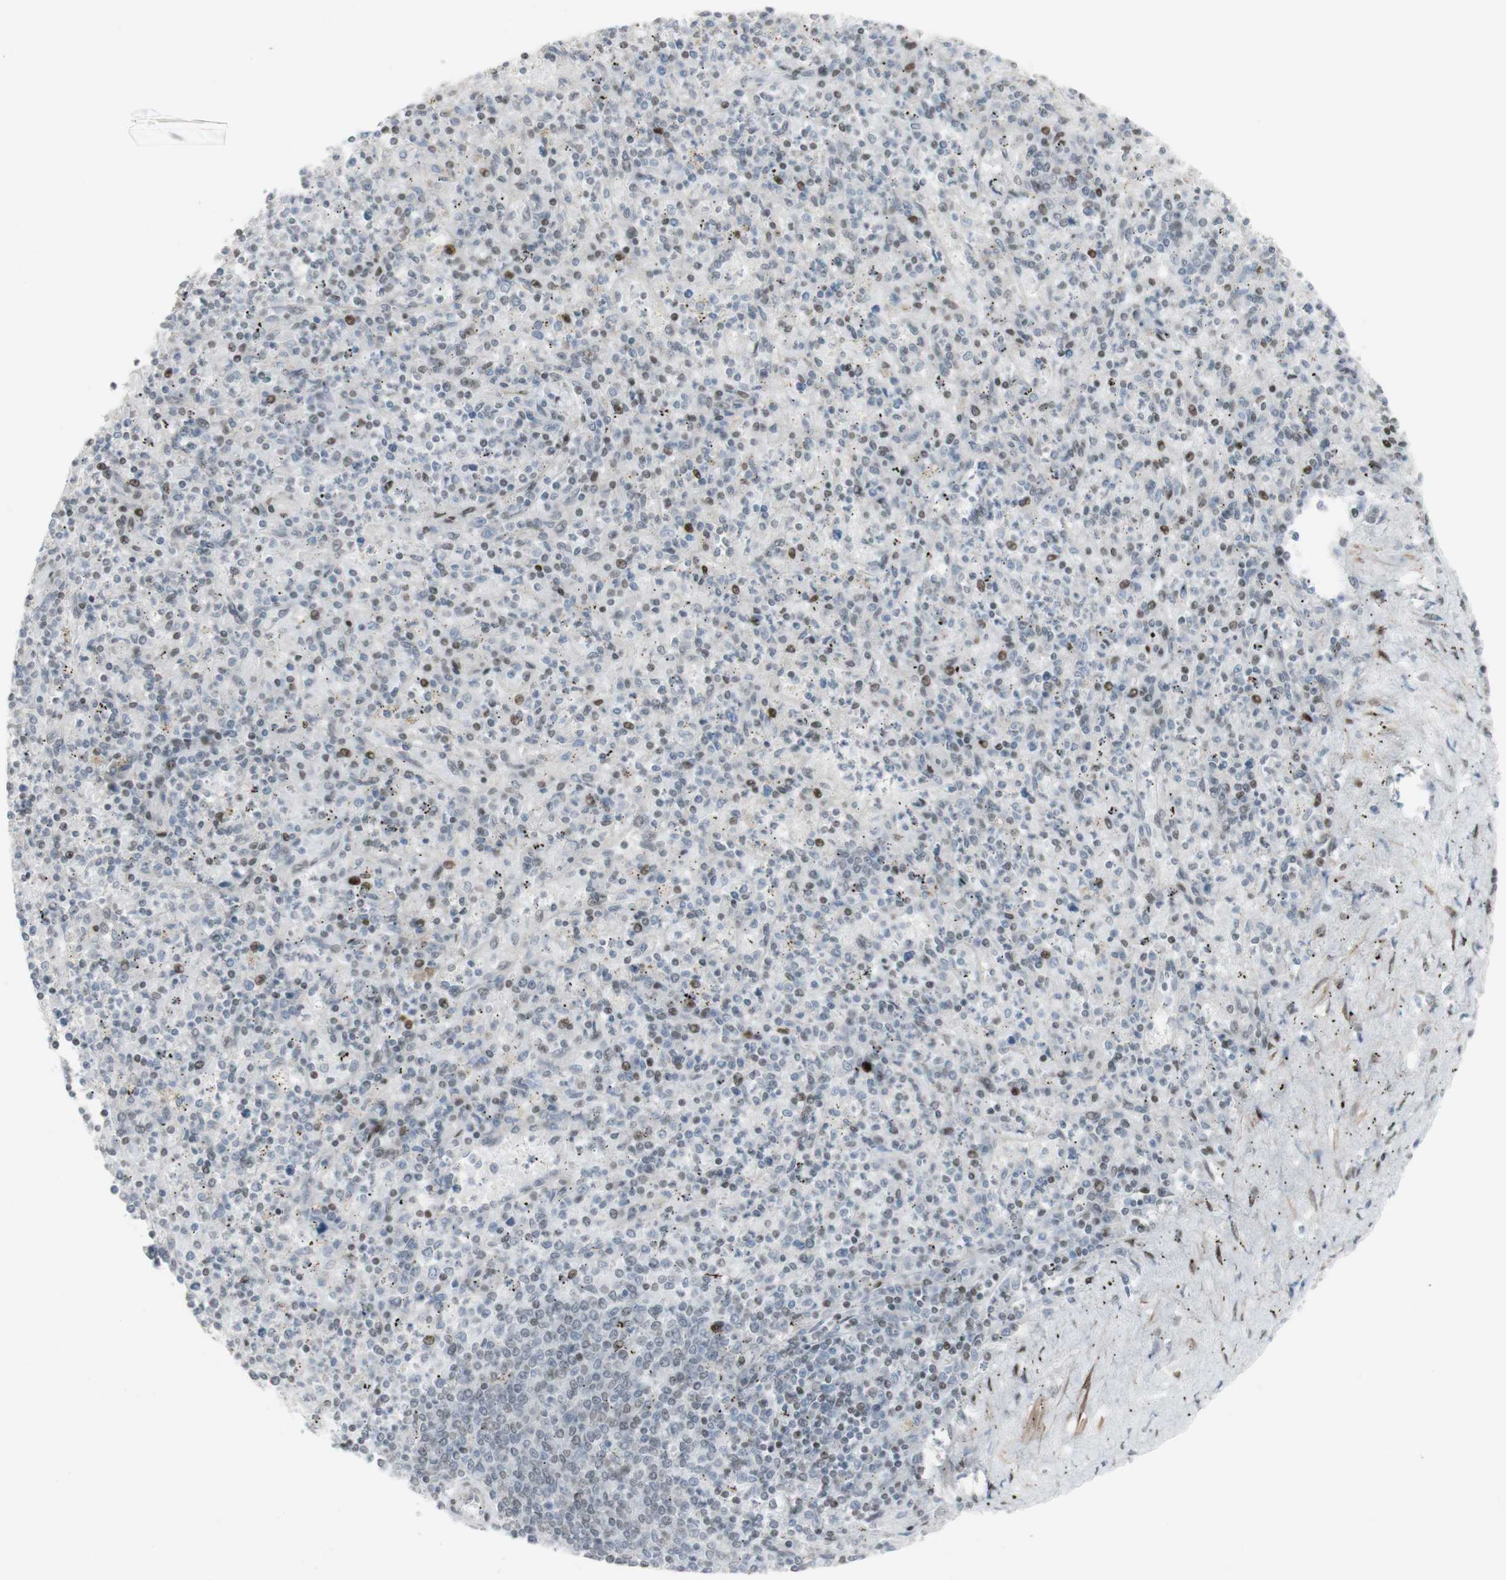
{"staining": {"intensity": "moderate", "quantity": "<25%", "location": "nuclear"}, "tissue": "spleen", "cell_type": "Cells in red pulp", "image_type": "normal", "snomed": [{"axis": "morphology", "description": "Normal tissue, NOS"}, {"axis": "topography", "description": "Spleen"}], "caption": "DAB immunohistochemical staining of unremarkable human spleen shows moderate nuclear protein staining in about <25% of cells in red pulp. The staining is performed using DAB (3,3'-diaminobenzidine) brown chromogen to label protein expression. The nuclei are counter-stained blue using hematoxylin.", "gene": "C1orf116", "patient": {"sex": "male", "age": 72}}